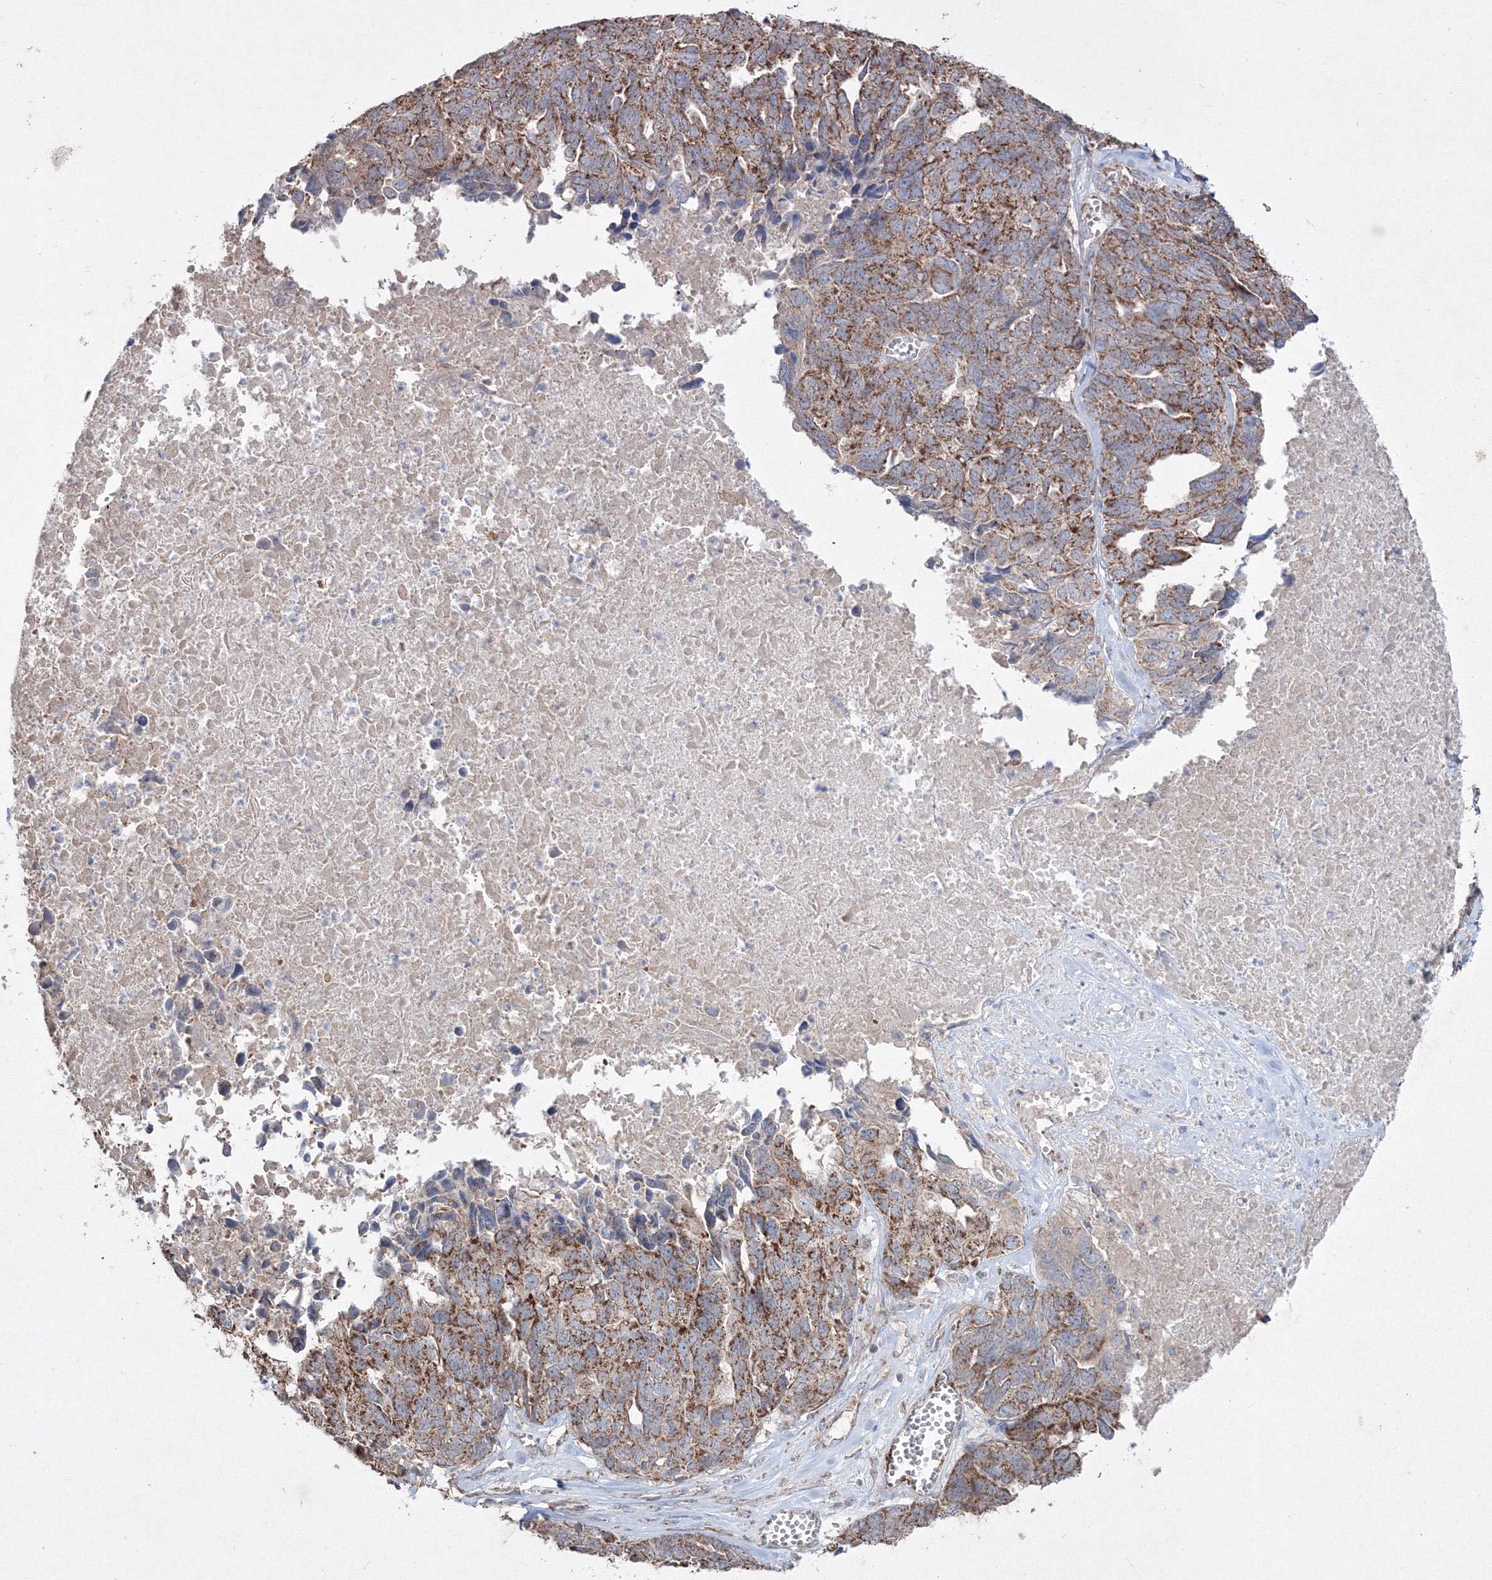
{"staining": {"intensity": "moderate", "quantity": ">75%", "location": "cytoplasmic/membranous"}, "tissue": "ovarian cancer", "cell_type": "Tumor cells", "image_type": "cancer", "snomed": [{"axis": "morphology", "description": "Cystadenocarcinoma, serous, NOS"}, {"axis": "topography", "description": "Ovary"}], "caption": "Immunohistochemical staining of ovarian cancer (serous cystadenocarcinoma) demonstrates medium levels of moderate cytoplasmic/membranous protein positivity in about >75% of tumor cells. (Brightfield microscopy of DAB IHC at high magnification).", "gene": "GRSF1", "patient": {"sex": "female", "age": 79}}